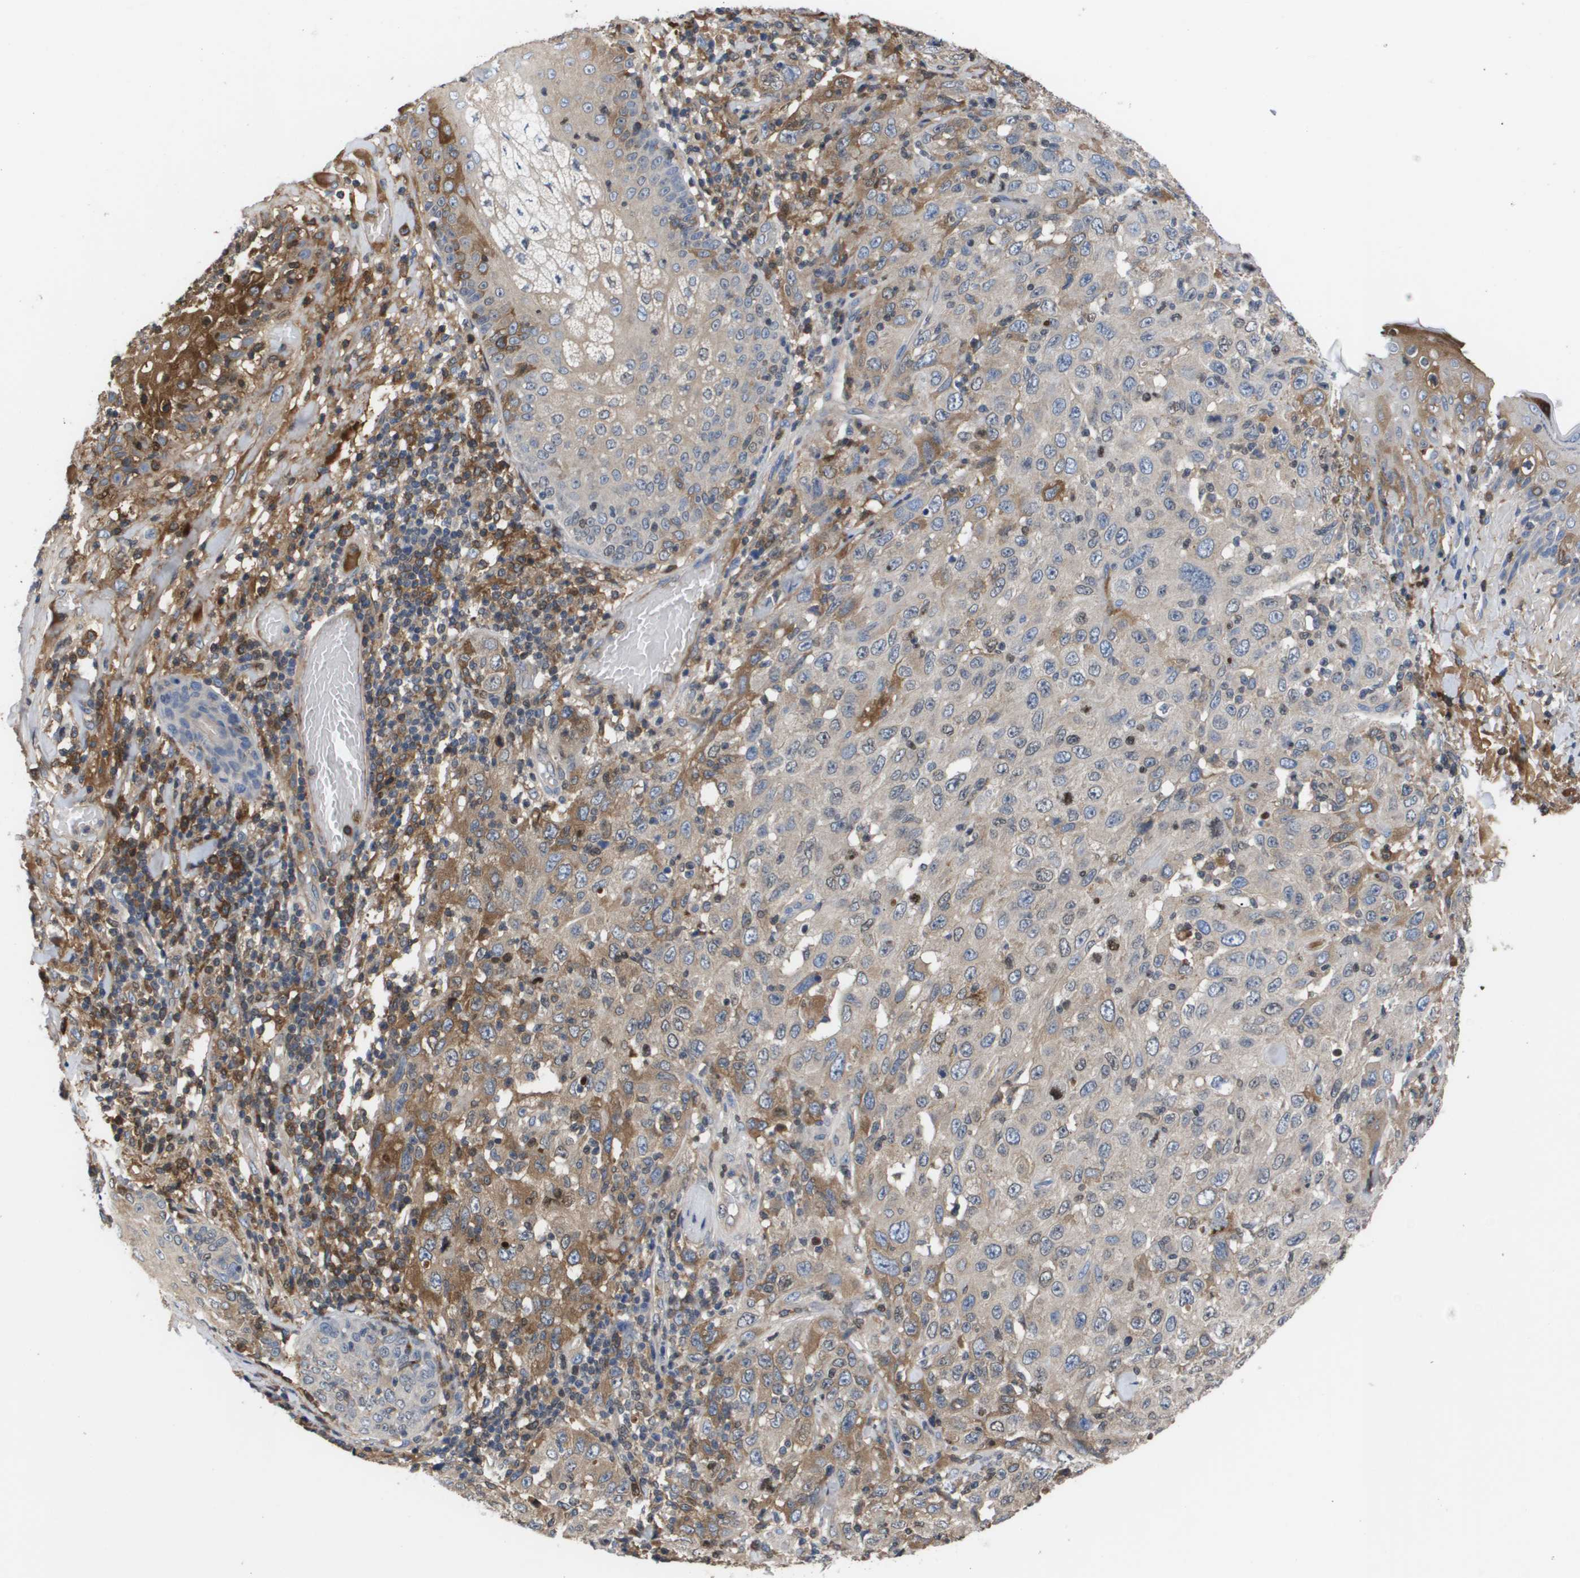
{"staining": {"intensity": "moderate", "quantity": "<25%", "location": "cytoplasmic/membranous"}, "tissue": "skin cancer", "cell_type": "Tumor cells", "image_type": "cancer", "snomed": [{"axis": "morphology", "description": "Squamous cell carcinoma, NOS"}, {"axis": "topography", "description": "Skin"}], "caption": "This is an image of immunohistochemistry staining of skin cancer (squamous cell carcinoma), which shows moderate staining in the cytoplasmic/membranous of tumor cells.", "gene": "SERPINA6", "patient": {"sex": "female", "age": 88}}